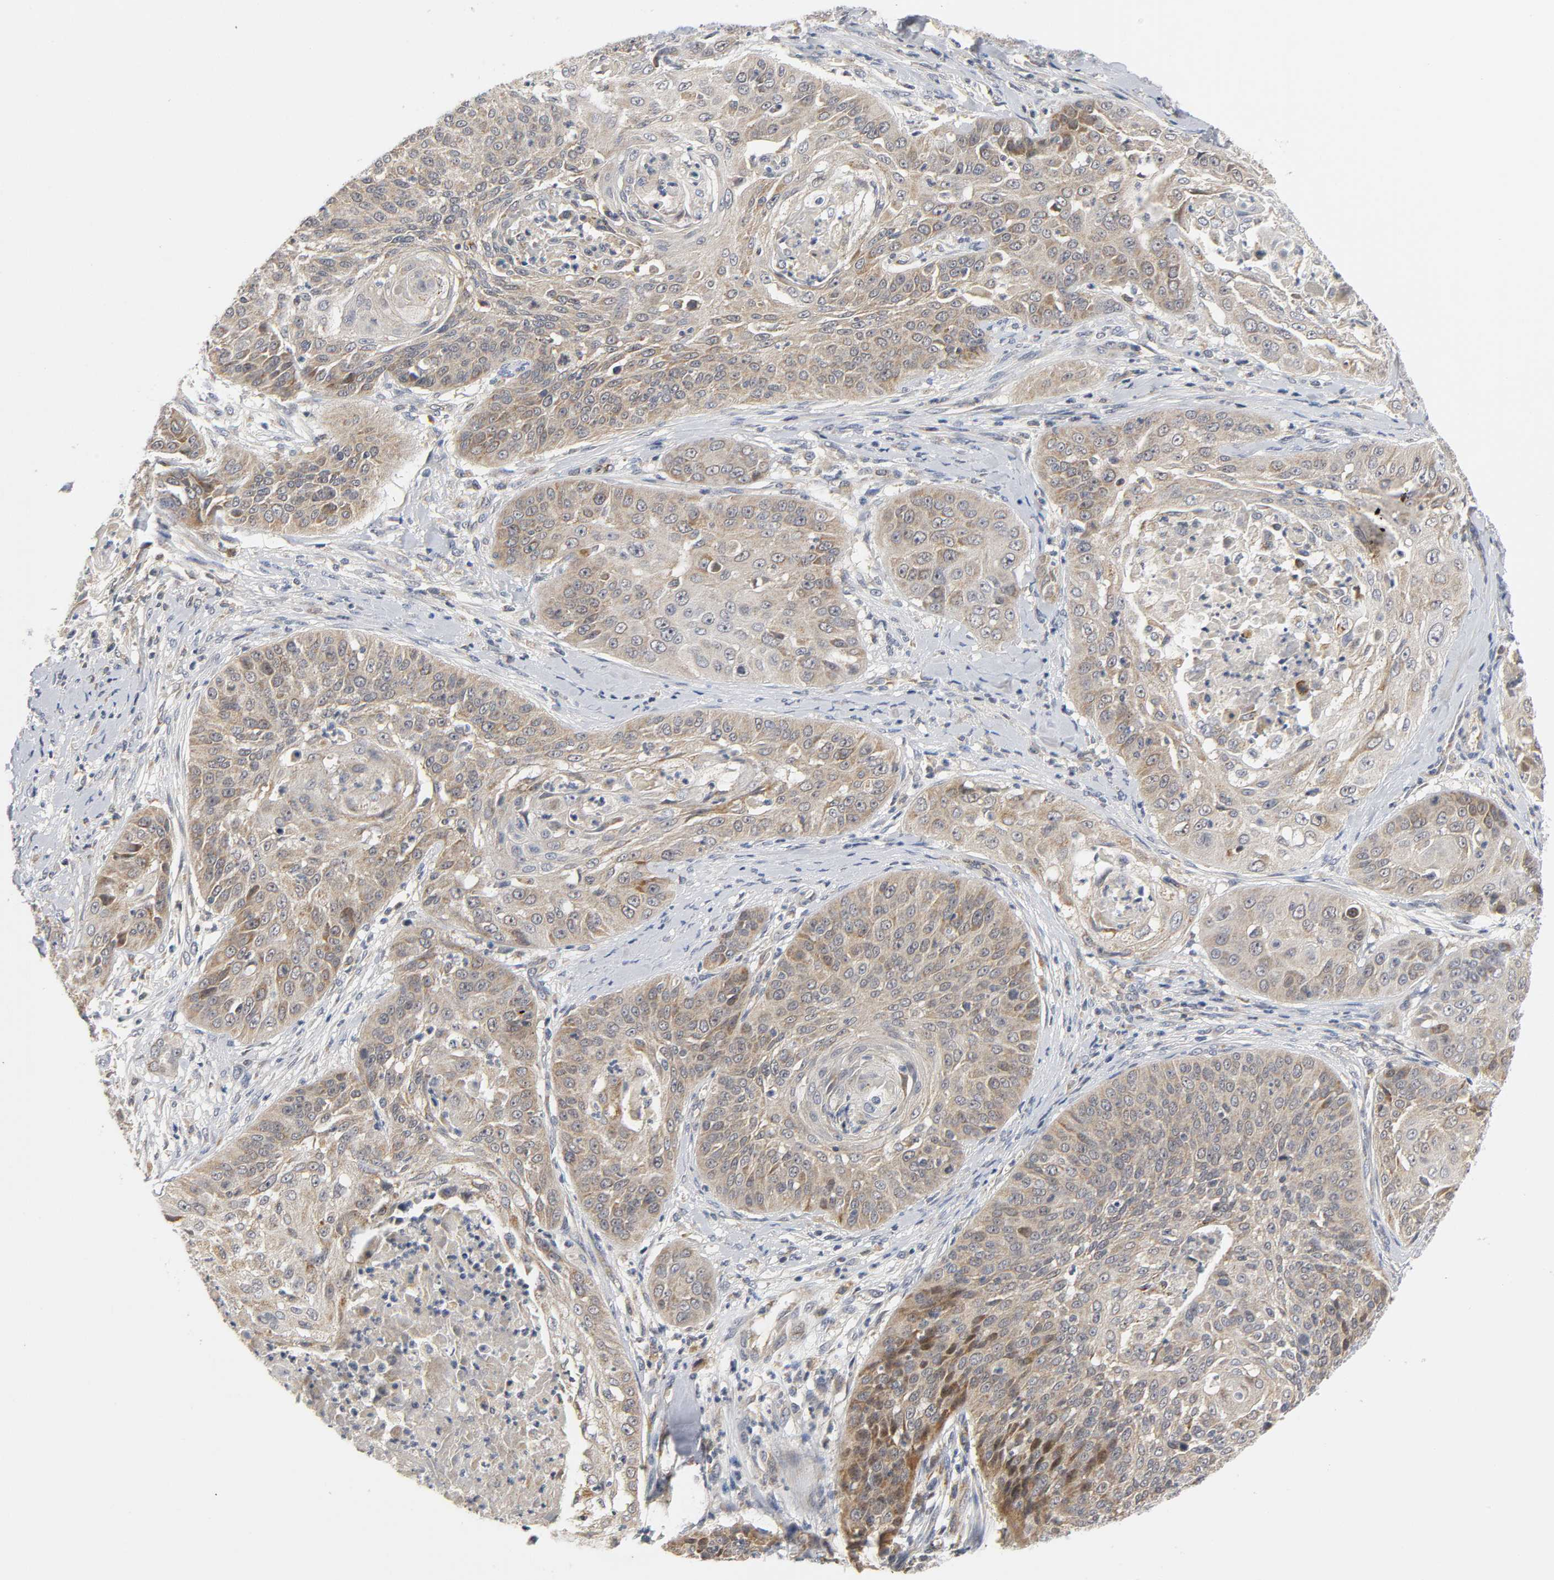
{"staining": {"intensity": "weak", "quantity": ">75%", "location": "cytoplasmic/membranous"}, "tissue": "cervical cancer", "cell_type": "Tumor cells", "image_type": "cancer", "snomed": [{"axis": "morphology", "description": "Squamous cell carcinoma, NOS"}, {"axis": "topography", "description": "Cervix"}], "caption": "Cervical cancer (squamous cell carcinoma) tissue demonstrates weak cytoplasmic/membranous staining in approximately >75% of tumor cells", "gene": "NRP1", "patient": {"sex": "female", "age": 64}}